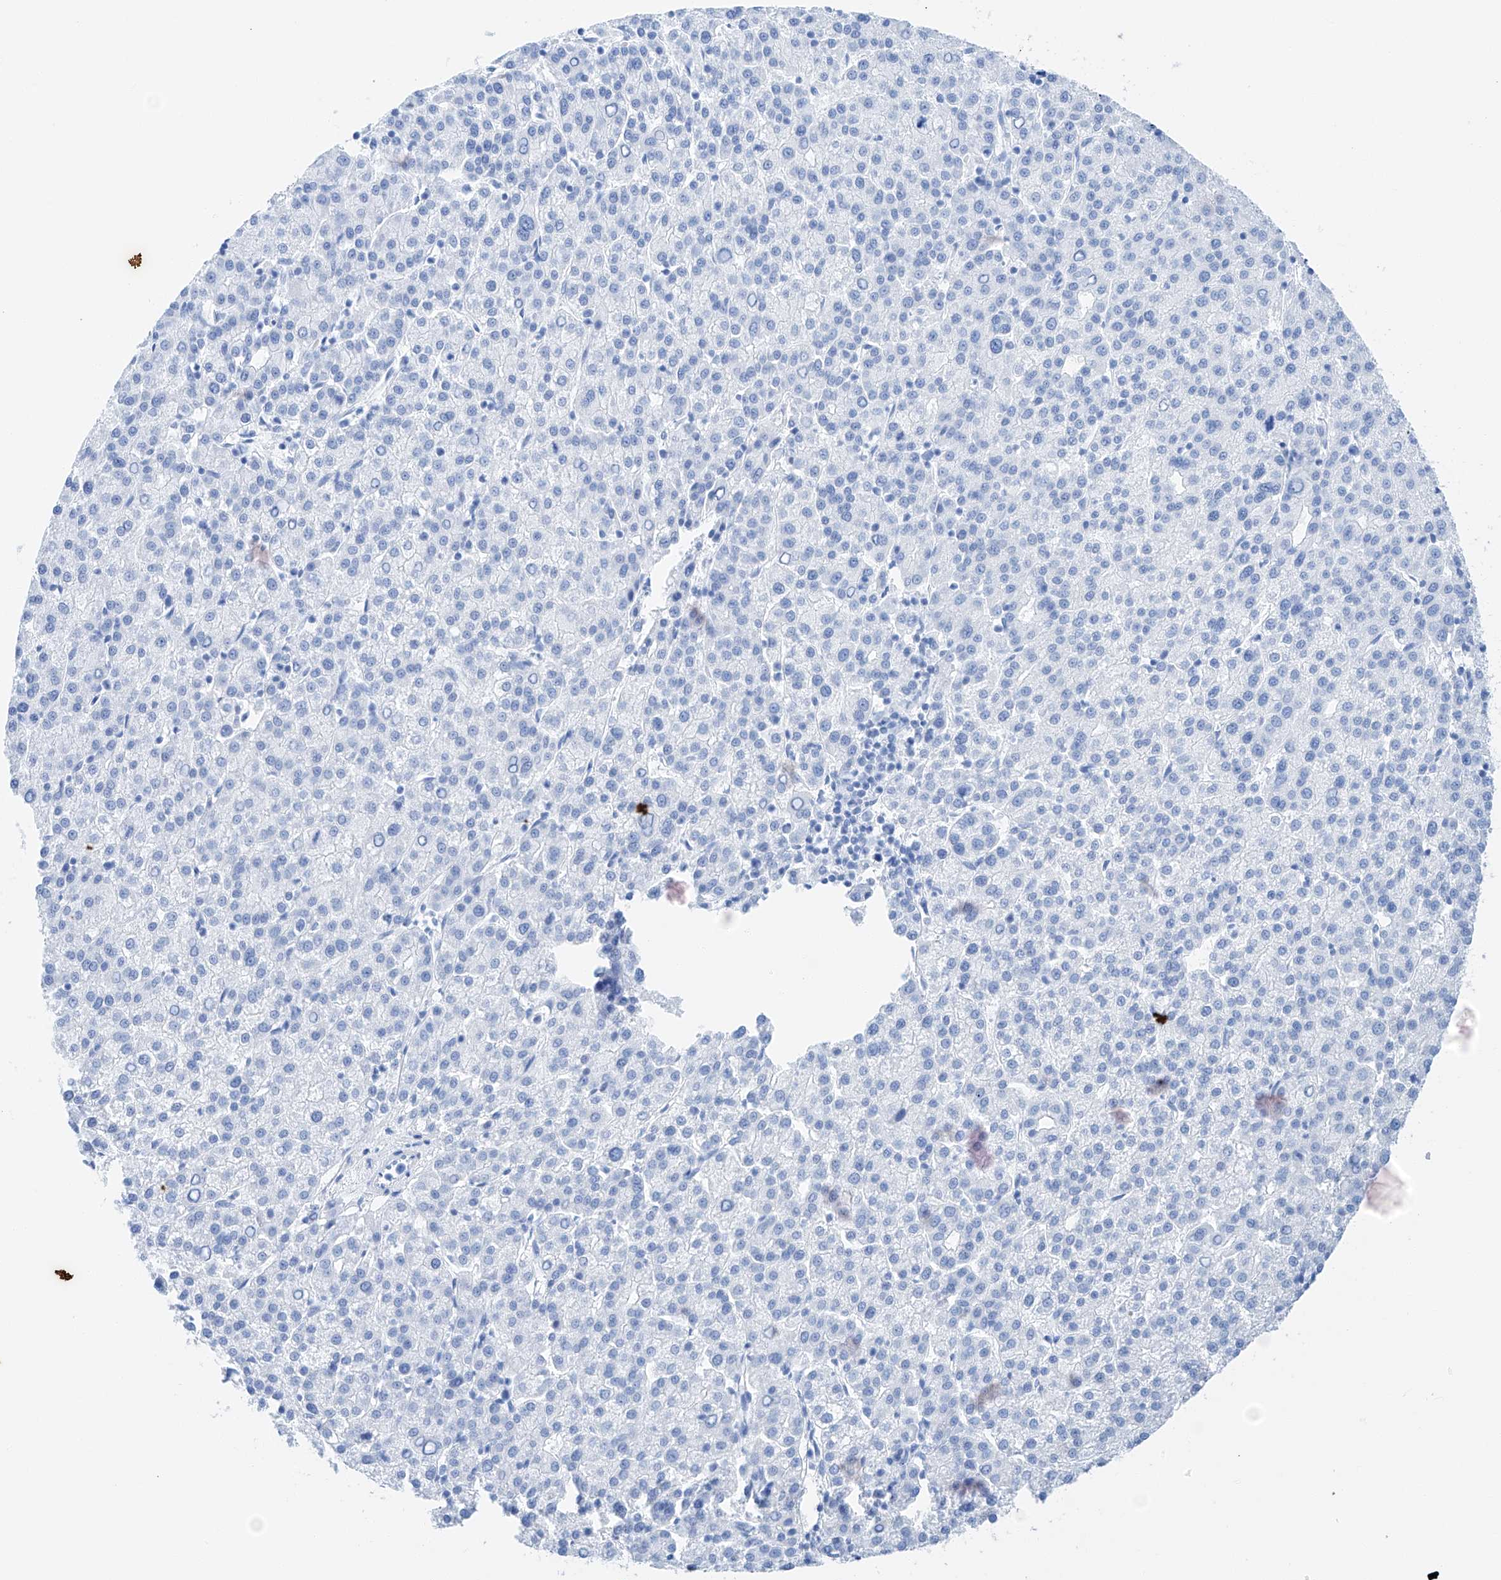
{"staining": {"intensity": "negative", "quantity": "none", "location": "none"}, "tissue": "liver cancer", "cell_type": "Tumor cells", "image_type": "cancer", "snomed": [{"axis": "morphology", "description": "Carcinoma, Hepatocellular, NOS"}, {"axis": "topography", "description": "Liver"}], "caption": "Immunohistochemistry histopathology image of neoplastic tissue: human liver cancer (hepatocellular carcinoma) stained with DAB exhibits no significant protein expression in tumor cells. The staining is performed using DAB (3,3'-diaminobenzidine) brown chromogen with nuclei counter-stained in using hematoxylin.", "gene": "MINDY4", "patient": {"sex": "female", "age": 58}}